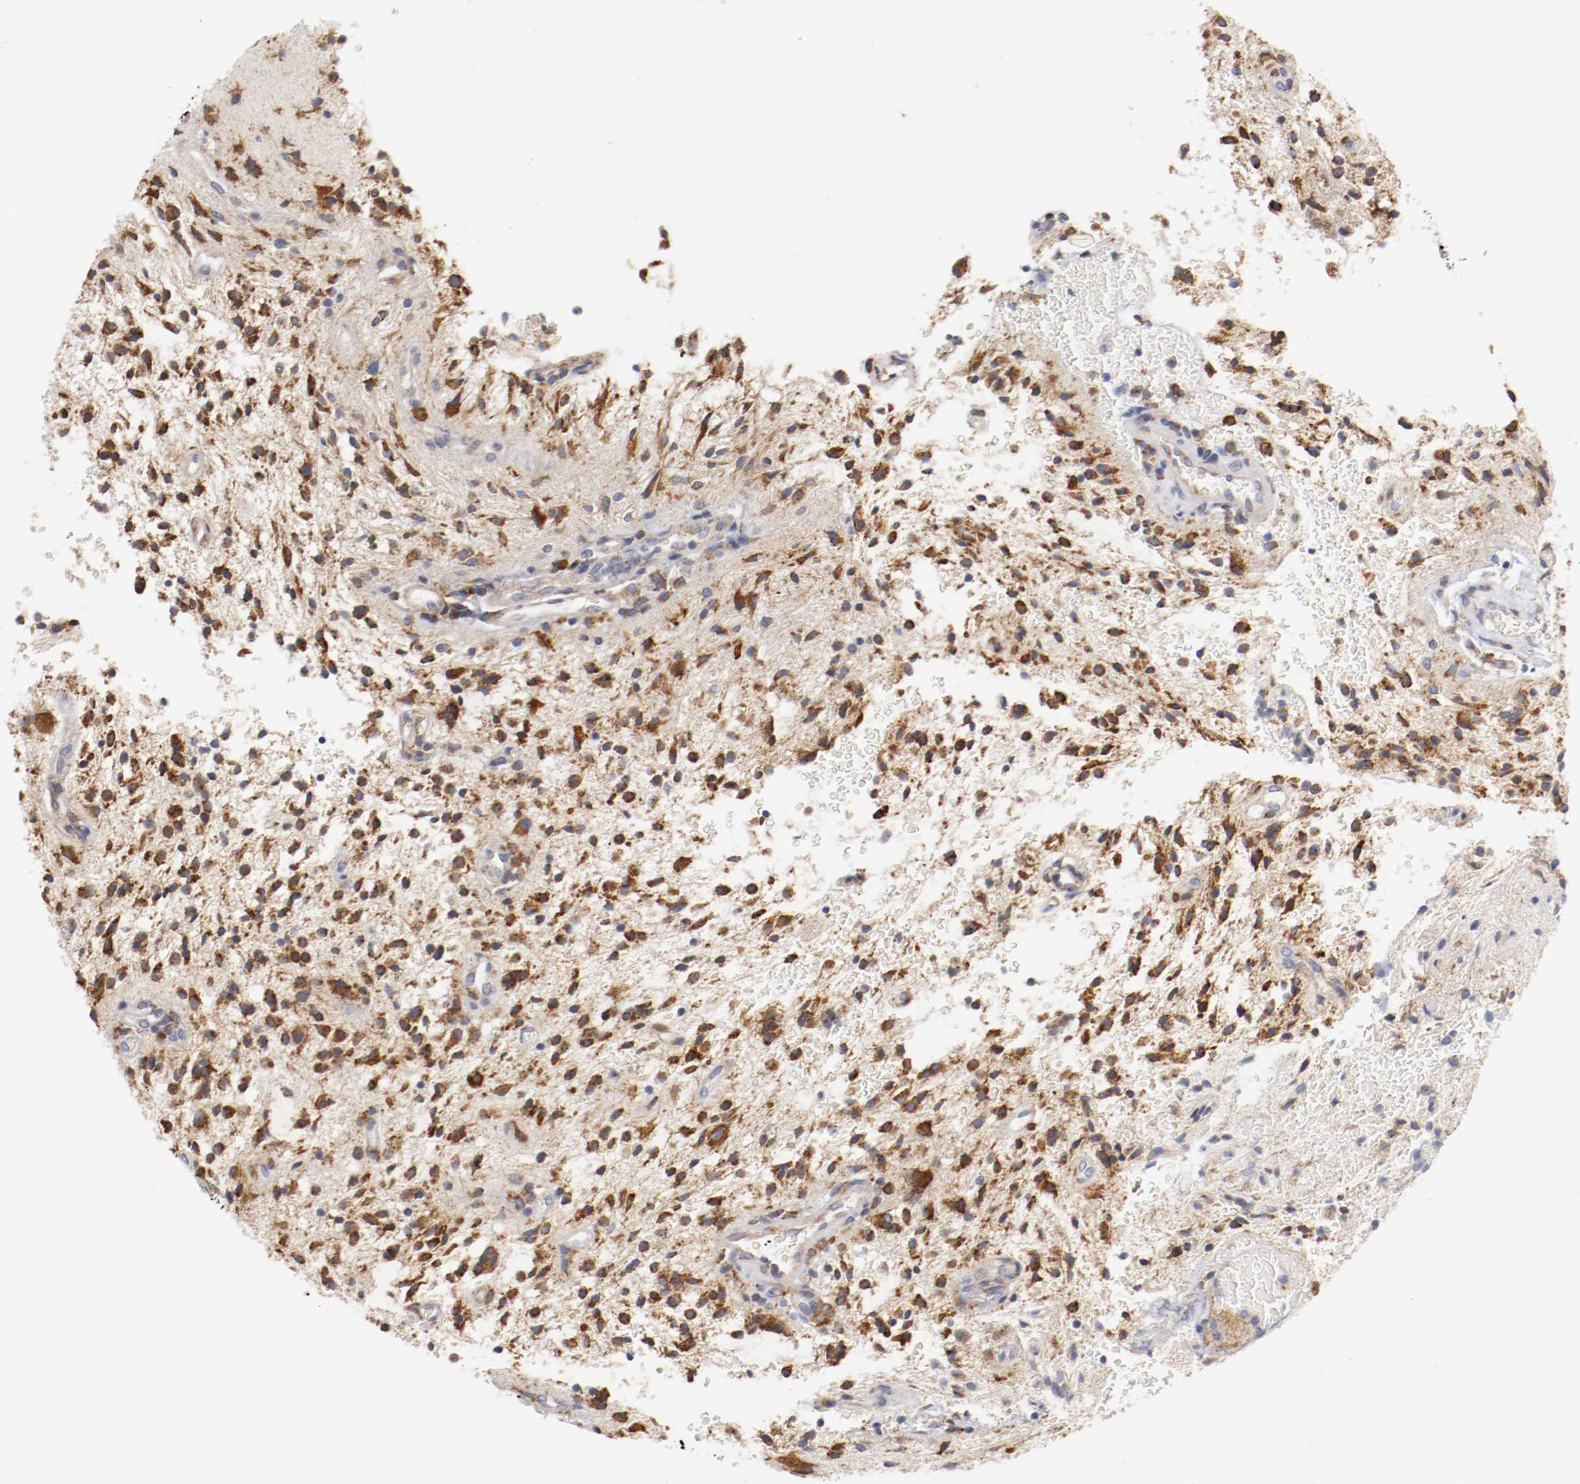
{"staining": {"intensity": "moderate", "quantity": ">75%", "location": "cytoplasmic/membranous"}, "tissue": "glioma", "cell_type": "Tumor cells", "image_type": "cancer", "snomed": [{"axis": "morphology", "description": "Glioma, malignant, NOS"}, {"axis": "topography", "description": "Cerebellum"}], "caption": "Tumor cells show moderate cytoplasmic/membranous staining in about >75% of cells in malignant glioma. (IHC, brightfield microscopy, high magnification).", "gene": "TRAF2", "patient": {"sex": "female", "age": 10}}